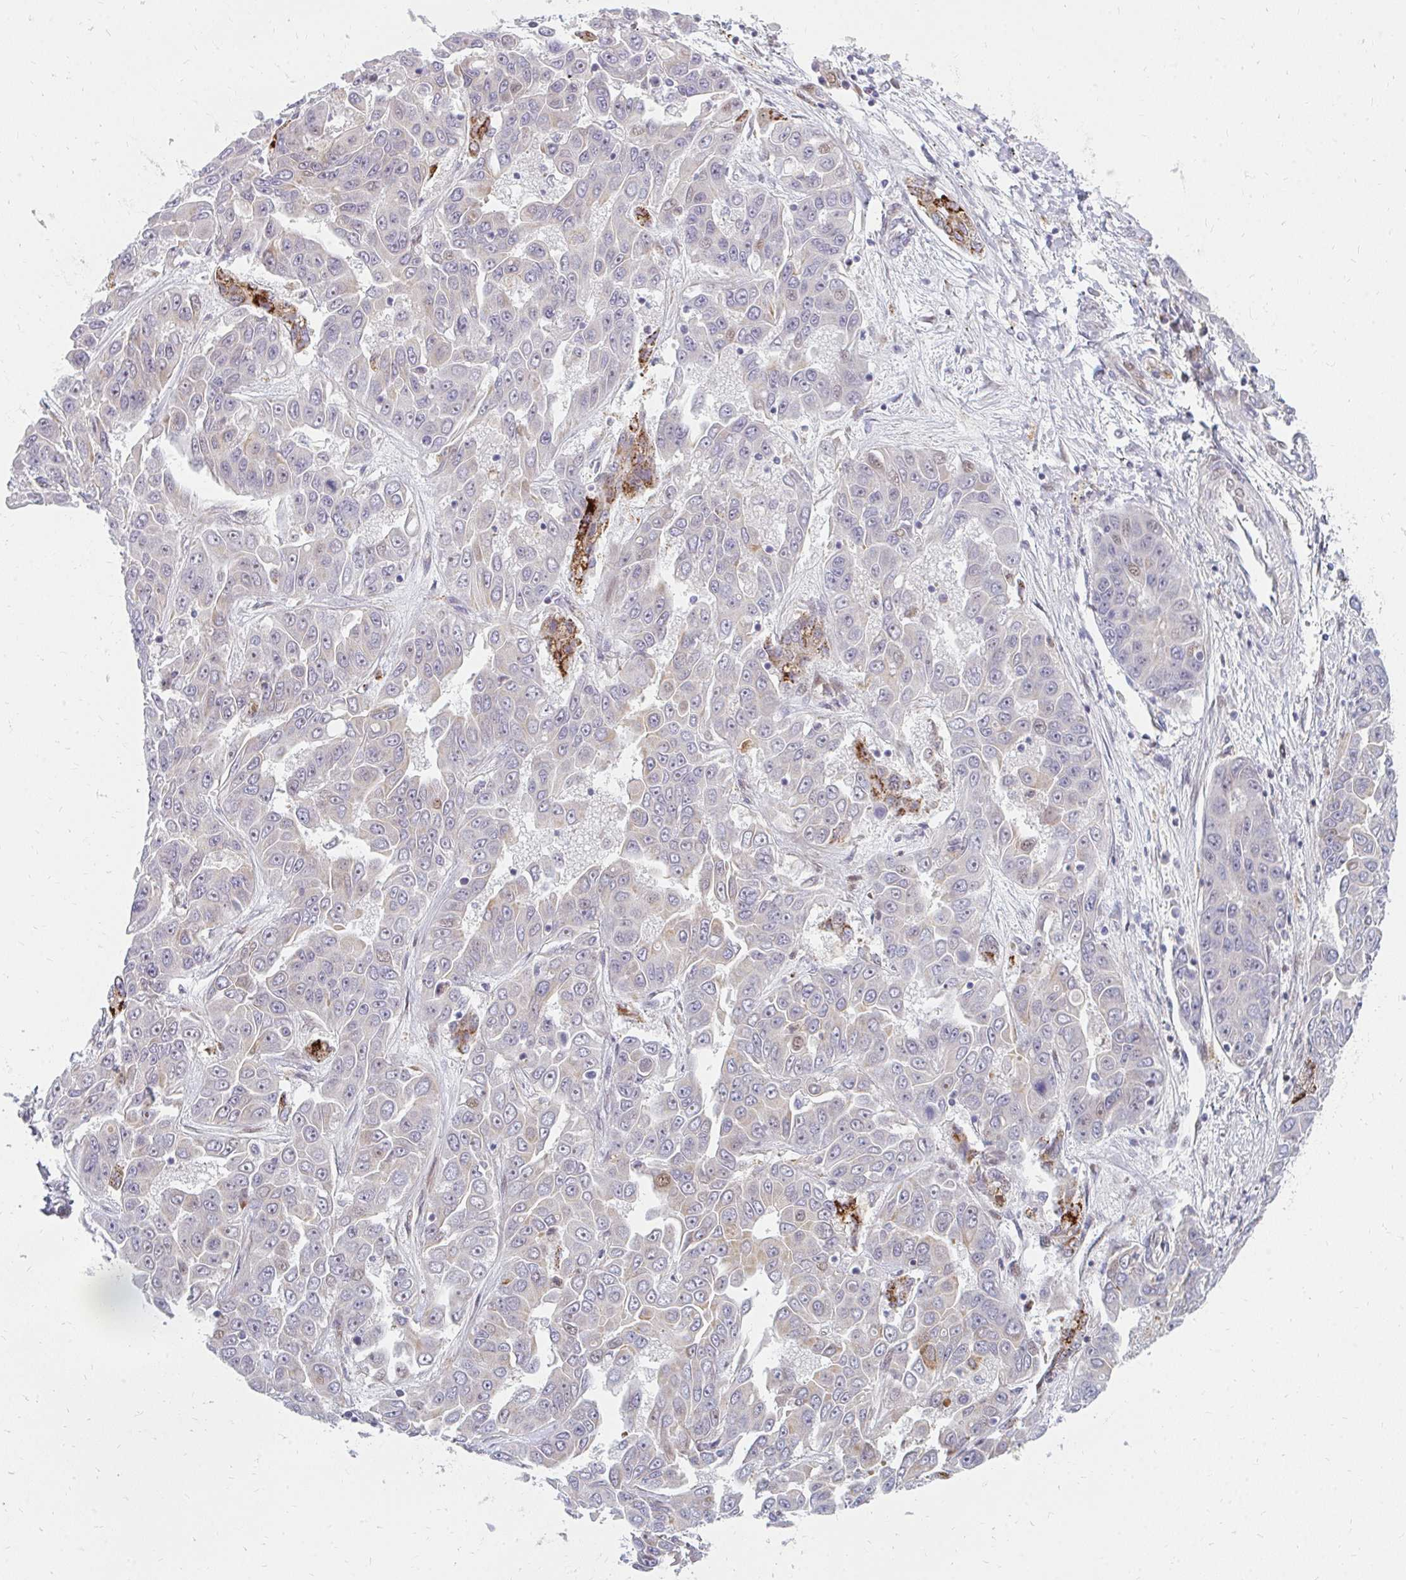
{"staining": {"intensity": "negative", "quantity": "none", "location": "none"}, "tissue": "liver cancer", "cell_type": "Tumor cells", "image_type": "cancer", "snomed": [{"axis": "morphology", "description": "Cholangiocarcinoma"}, {"axis": "topography", "description": "Liver"}], "caption": "DAB immunohistochemical staining of liver cancer displays no significant positivity in tumor cells.", "gene": "PLA2G5", "patient": {"sex": "female", "age": 52}}